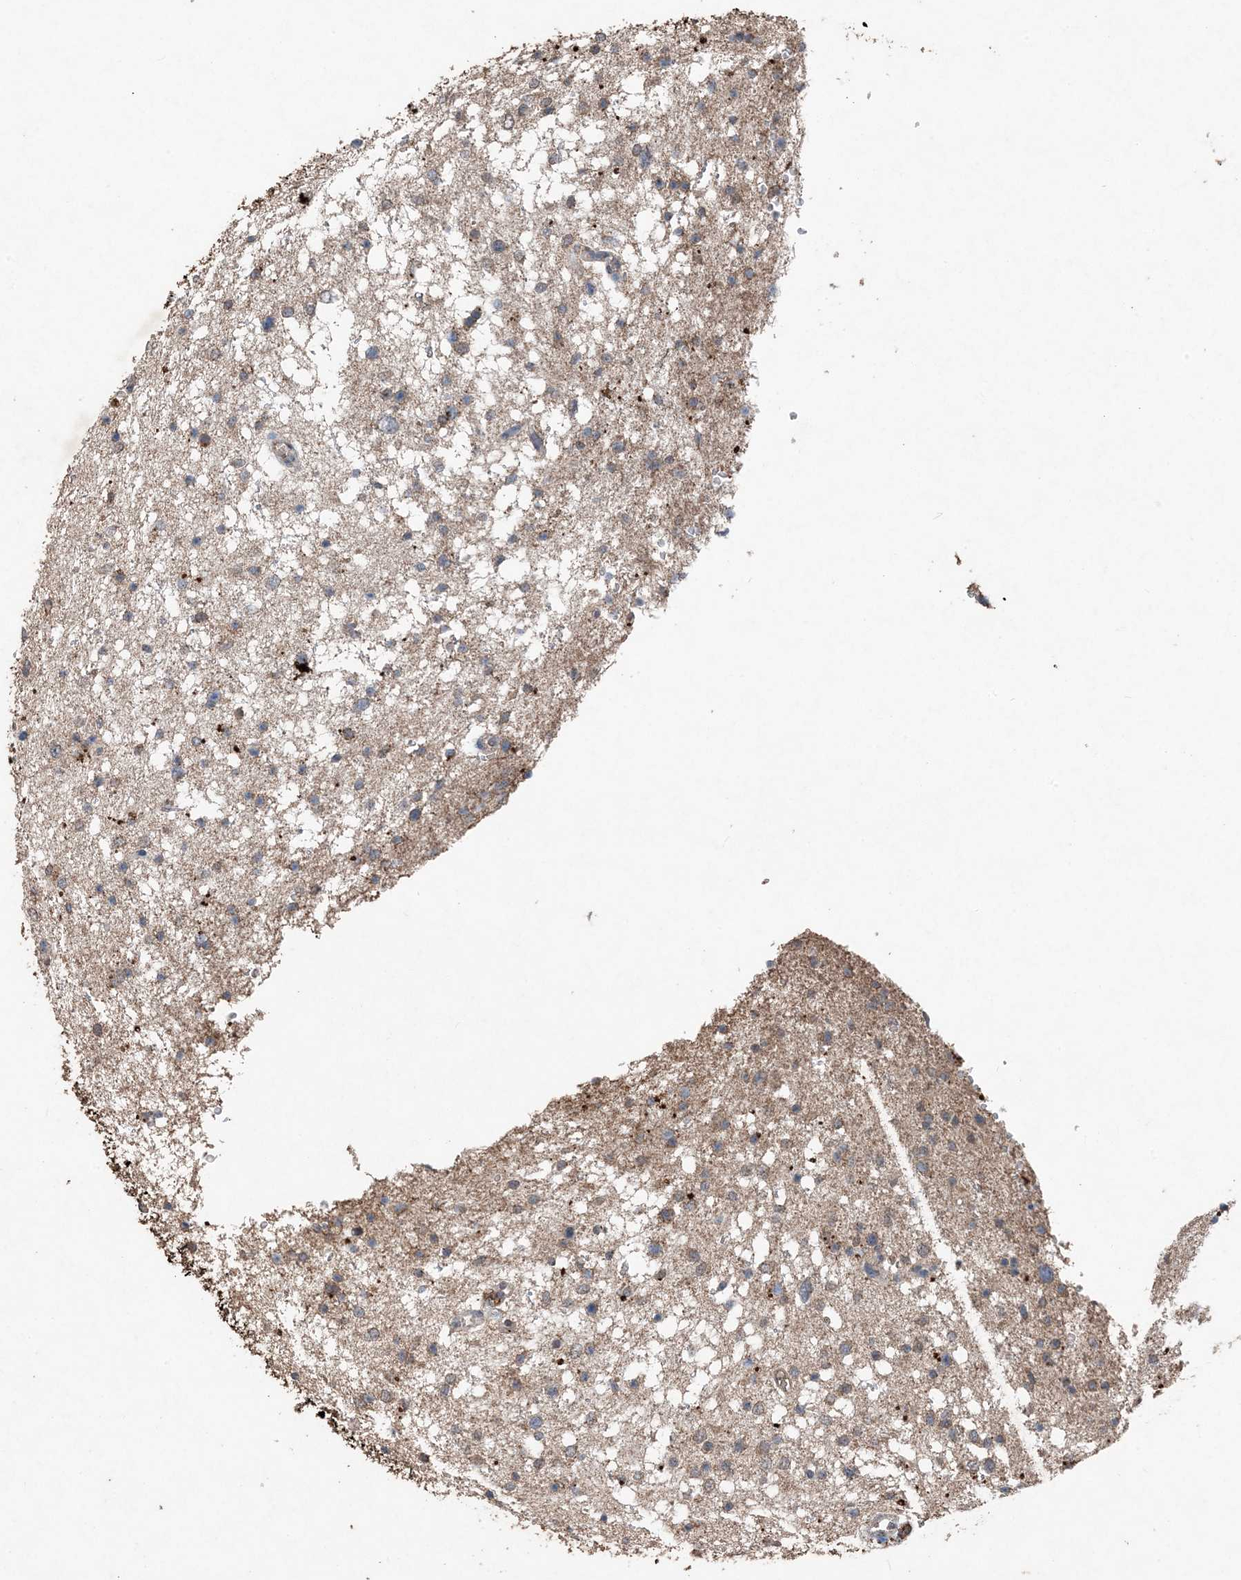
{"staining": {"intensity": "weak", "quantity": "<25%", "location": "cytoplasmic/membranous"}, "tissue": "glioma", "cell_type": "Tumor cells", "image_type": "cancer", "snomed": [{"axis": "morphology", "description": "Glioma, malignant, Low grade"}, {"axis": "topography", "description": "Brain"}], "caption": "Malignant low-grade glioma stained for a protein using IHC exhibits no positivity tumor cells.", "gene": "FCN3", "patient": {"sex": "female", "age": 37}}